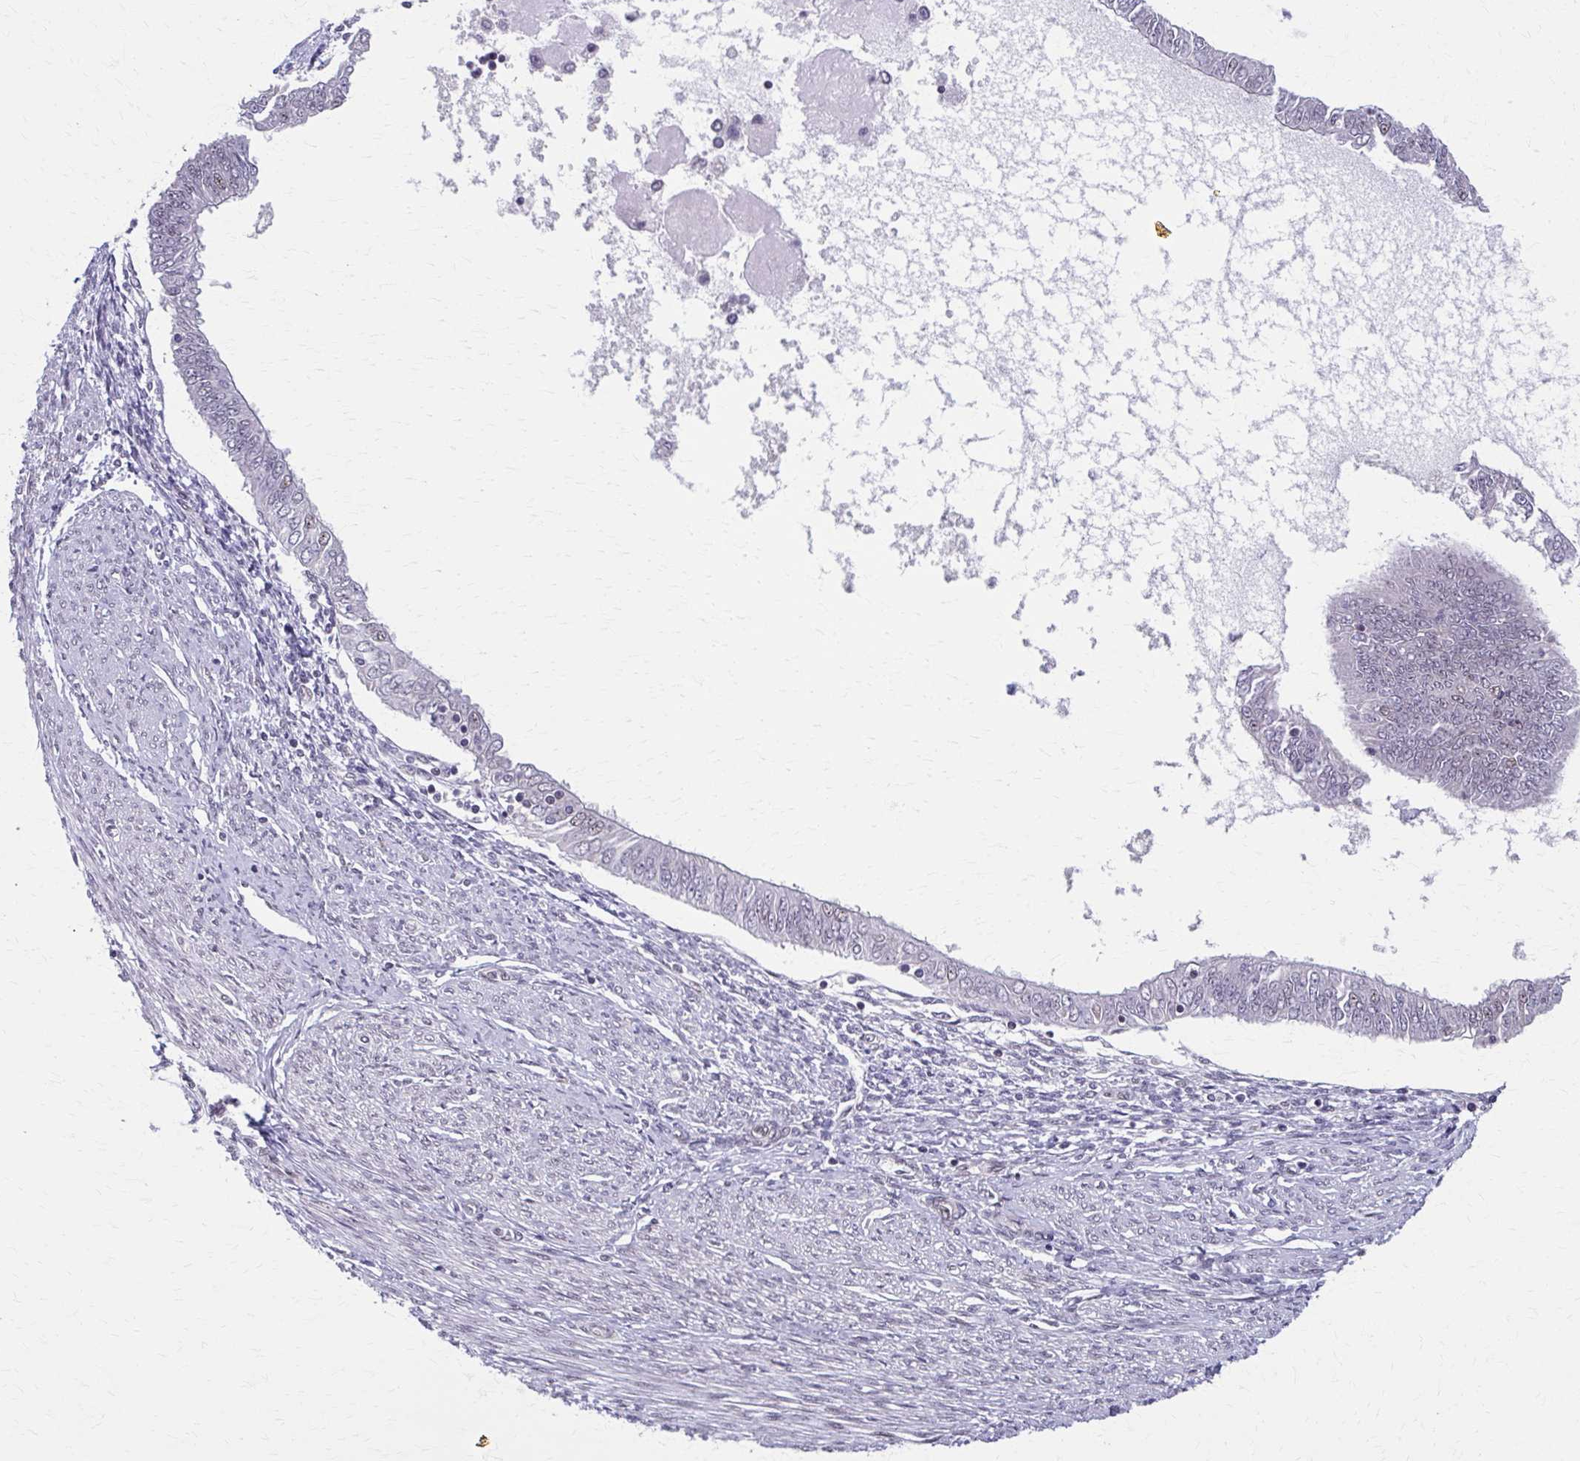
{"staining": {"intensity": "negative", "quantity": "none", "location": "none"}, "tissue": "endometrial cancer", "cell_type": "Tumor cells", "image_type": "cancer", "snomed": [{"axis": "morphology", "description": "Adenocarcinoma, NOS"}, {"axis": "topography", "description": "Endometrium"}], "caption": "A high-resolution photomicrograph shows IHC staining of endometrial cancer, which displays no significant staining in tumor cells.", "gene": "SETBP1", "patient": {"sex": "female", "age": 58}}